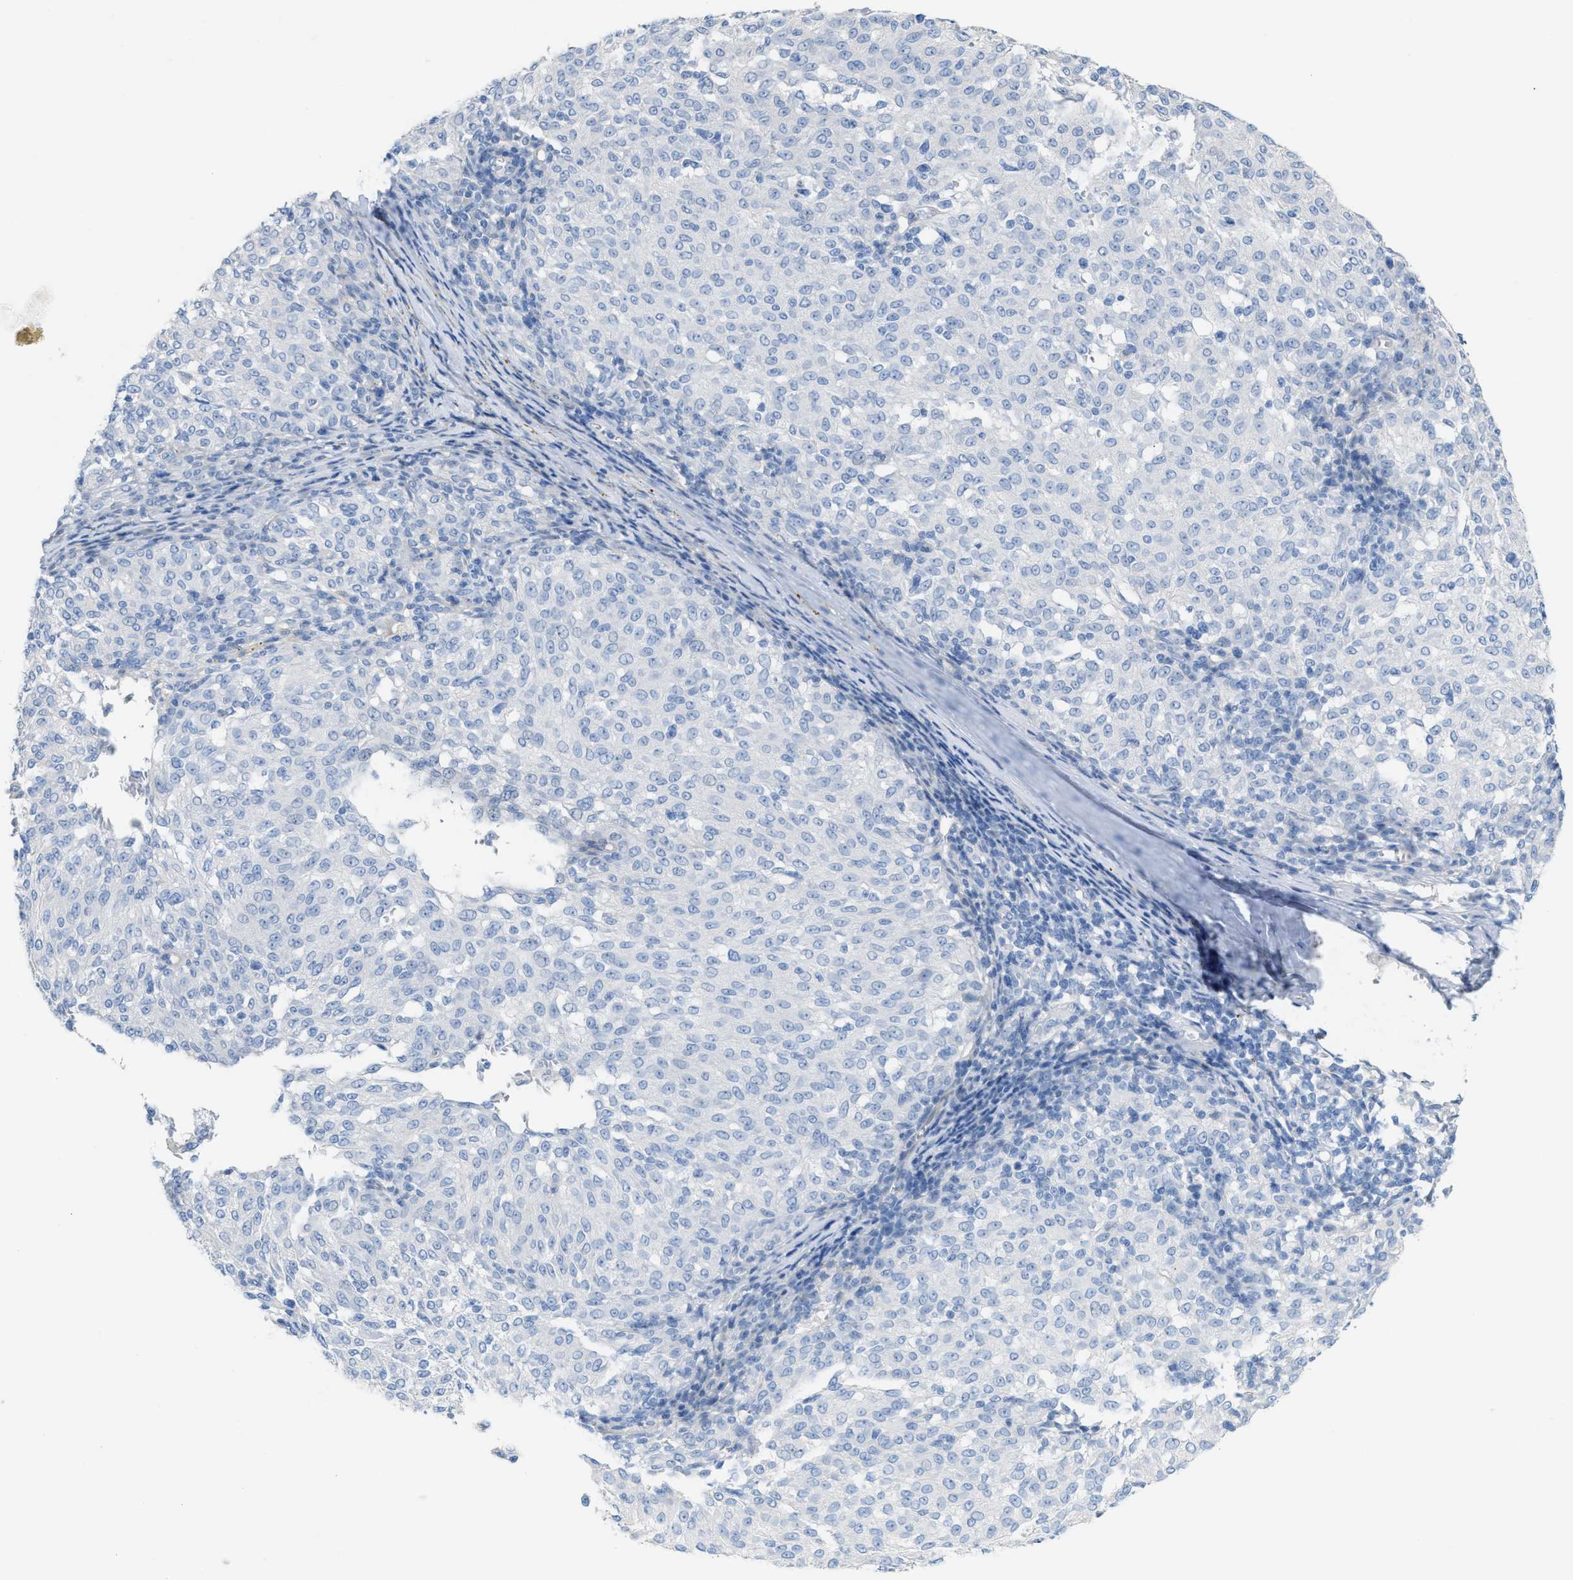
{"staining": {"intensity": "negative", "quantity": "none", "location": "none"}, "tissue": "melanoma", "cell_type": "Tumor cells", "image_type": "cancer", "snomed": [{"axis": "morphology", "description": "Malignant melanoma, NOS"}, {"axis": "topography", "description": "Skin"}], "caption": "Immunohistochemistry photomicrograph of malignant melanoma stained for a protein (brown), which shows no positivity in tumor cells.", "gene": "MPP3", "patient": {"sex": "female", "age": 72}}